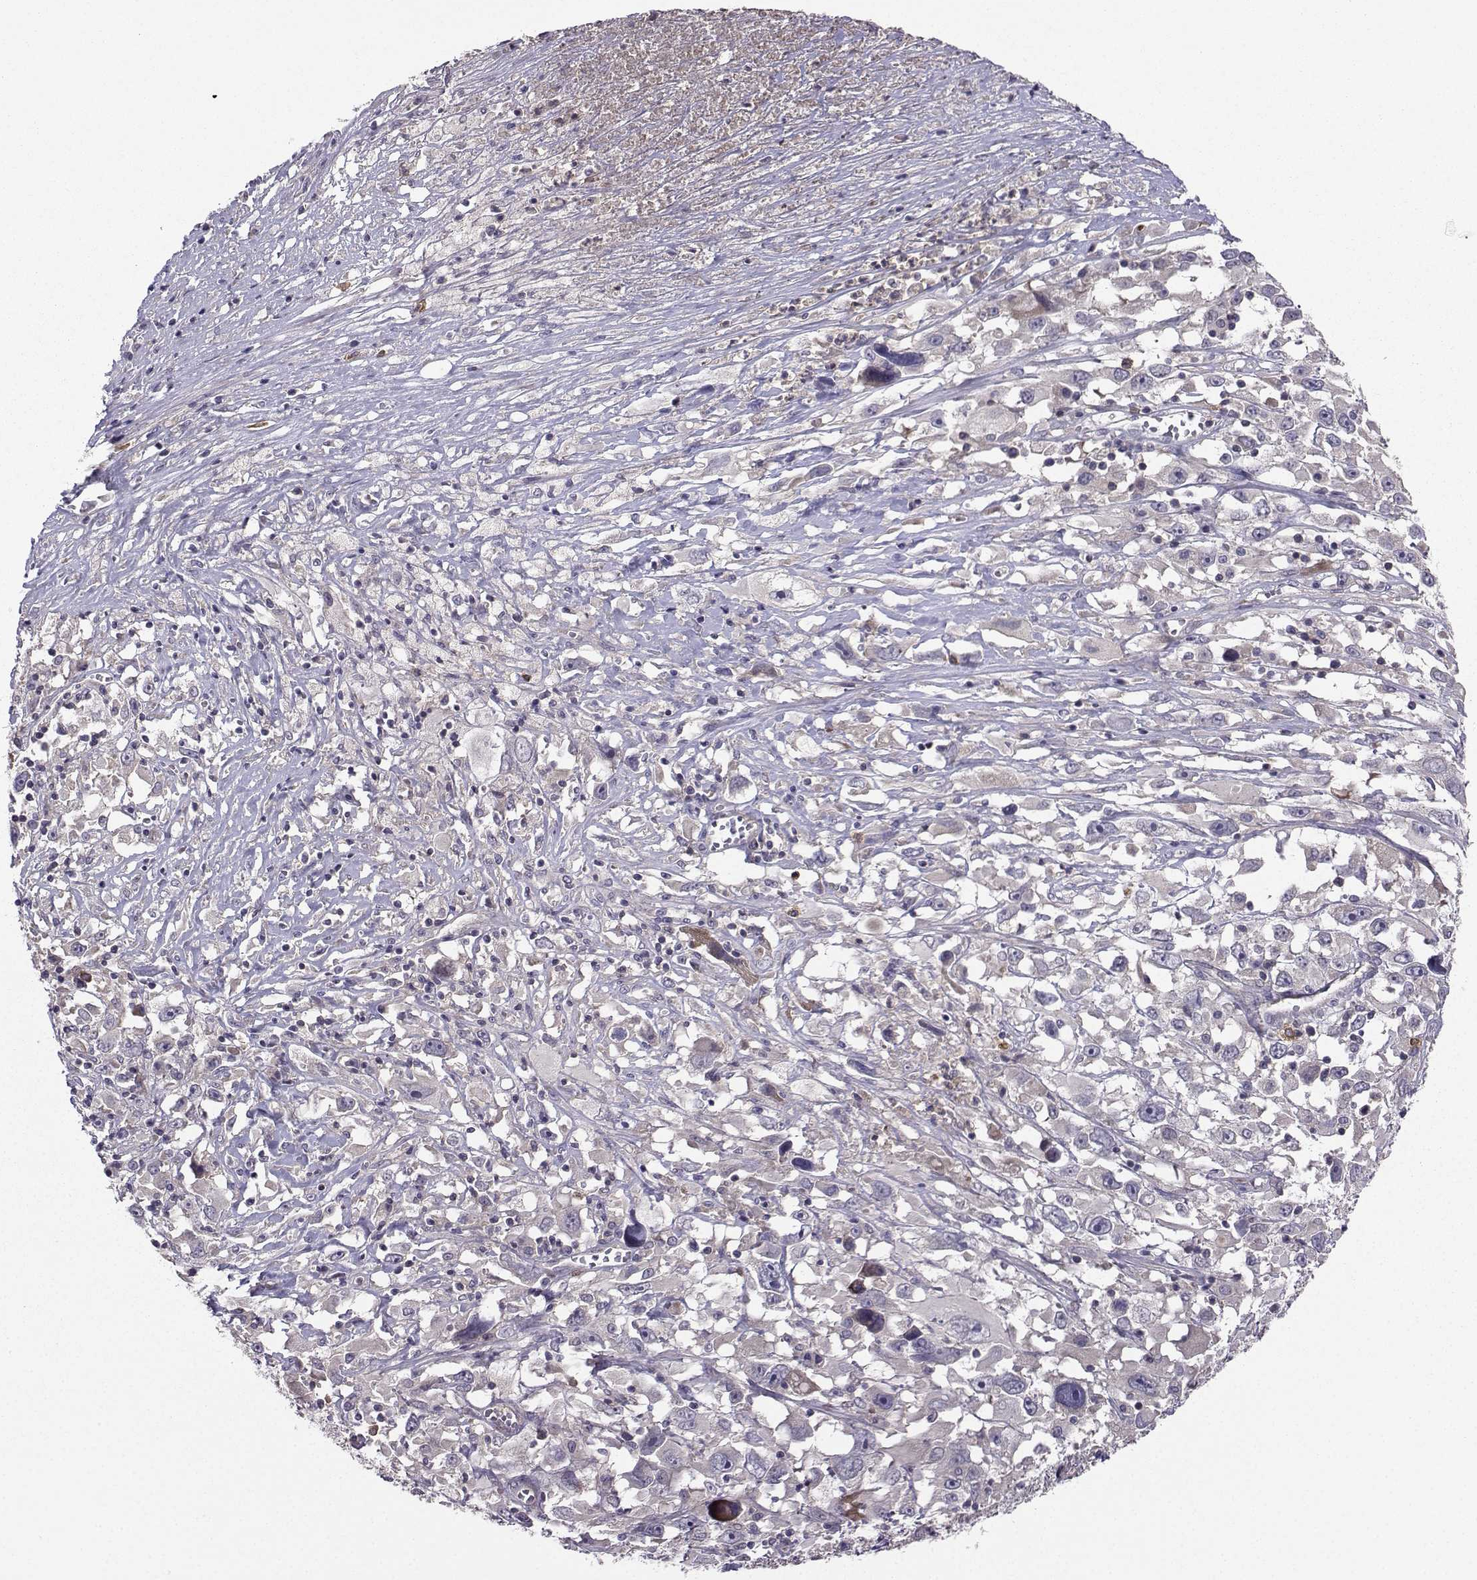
{"staining": {"intensity": "negative", "quantity": "none", "location": "none"}, "tissue": "melanoma", "cell_type": "Tumor cells", "image_type": "cancer", "snomed": [{"axis": "morphology", "description": "Malignant melanoma, Metastatic site"}, {"axis": "topography", "description": "Soft tissue"}], "caption": "Human malignant melanoma (metastatic site) stained for a protein using immunohistochemistry (IHC) reveals no positivity in tumor cells.", "gene": "STXBP5", "patient": {"sex": "male", "age": 50}}